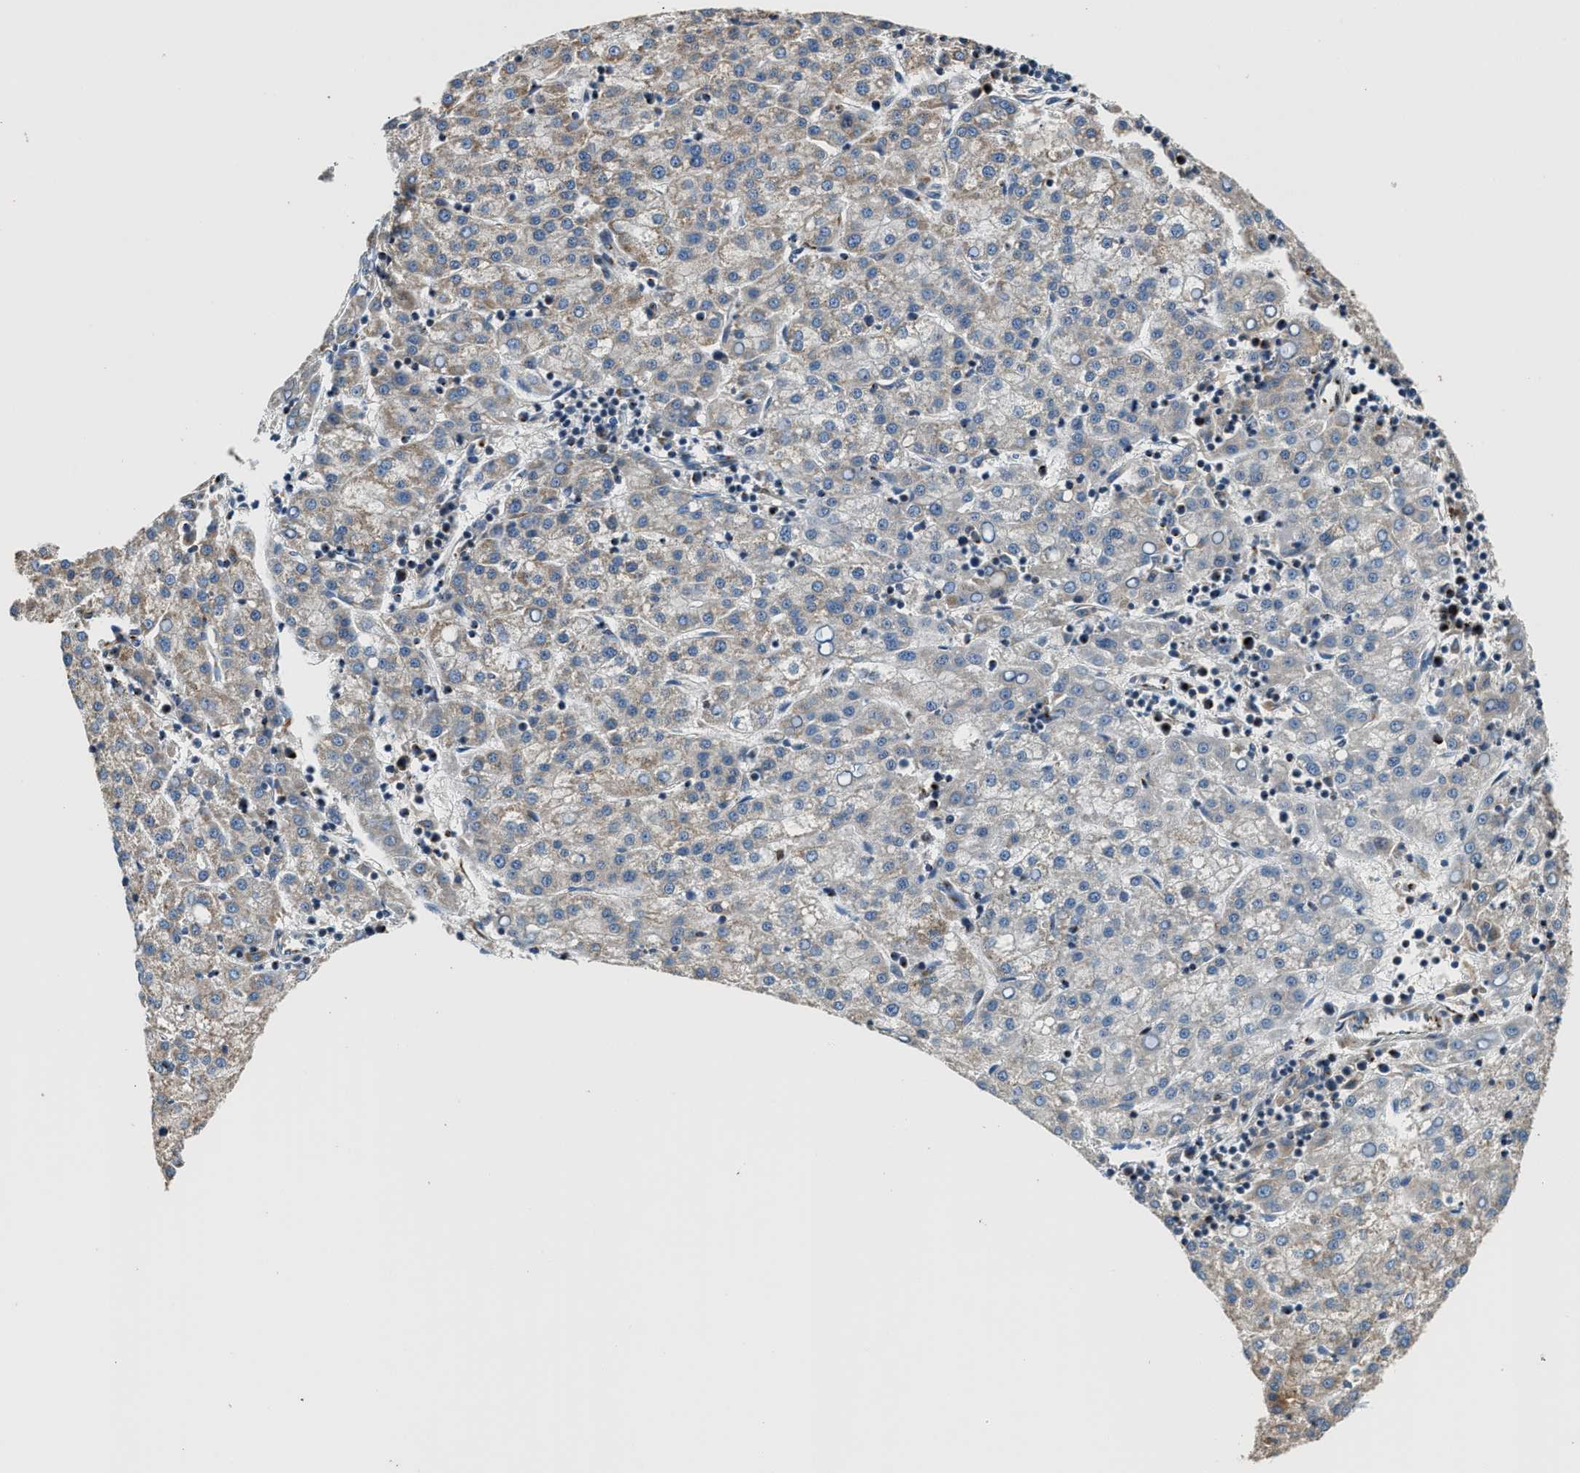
{"staining": {"intensity": "weak", "quantity": ">75%", "location": "cytoplasmic/membranous"}, "tissue": "liver cancer", "cell_type": "Tumor cells", "image_type": "cancer", "snomed": [{"axis": "morphology", "description": "Carcinoma, Hepatocellular, NOS"}, {"axis": "topography", "description": "Liver"}], "caption": "Tumor cells display low levels of weak cytoplasmic/membranous positivity in approximately >75% of cells in liver cancer. The staining was performed using DAB to visualize the protein expression in brown, while the nuclei were stained in blue with hematoxylin (Magnification: 20x).", "gene": "FUT8", "patient": {"sex": "female", "age": 58}}